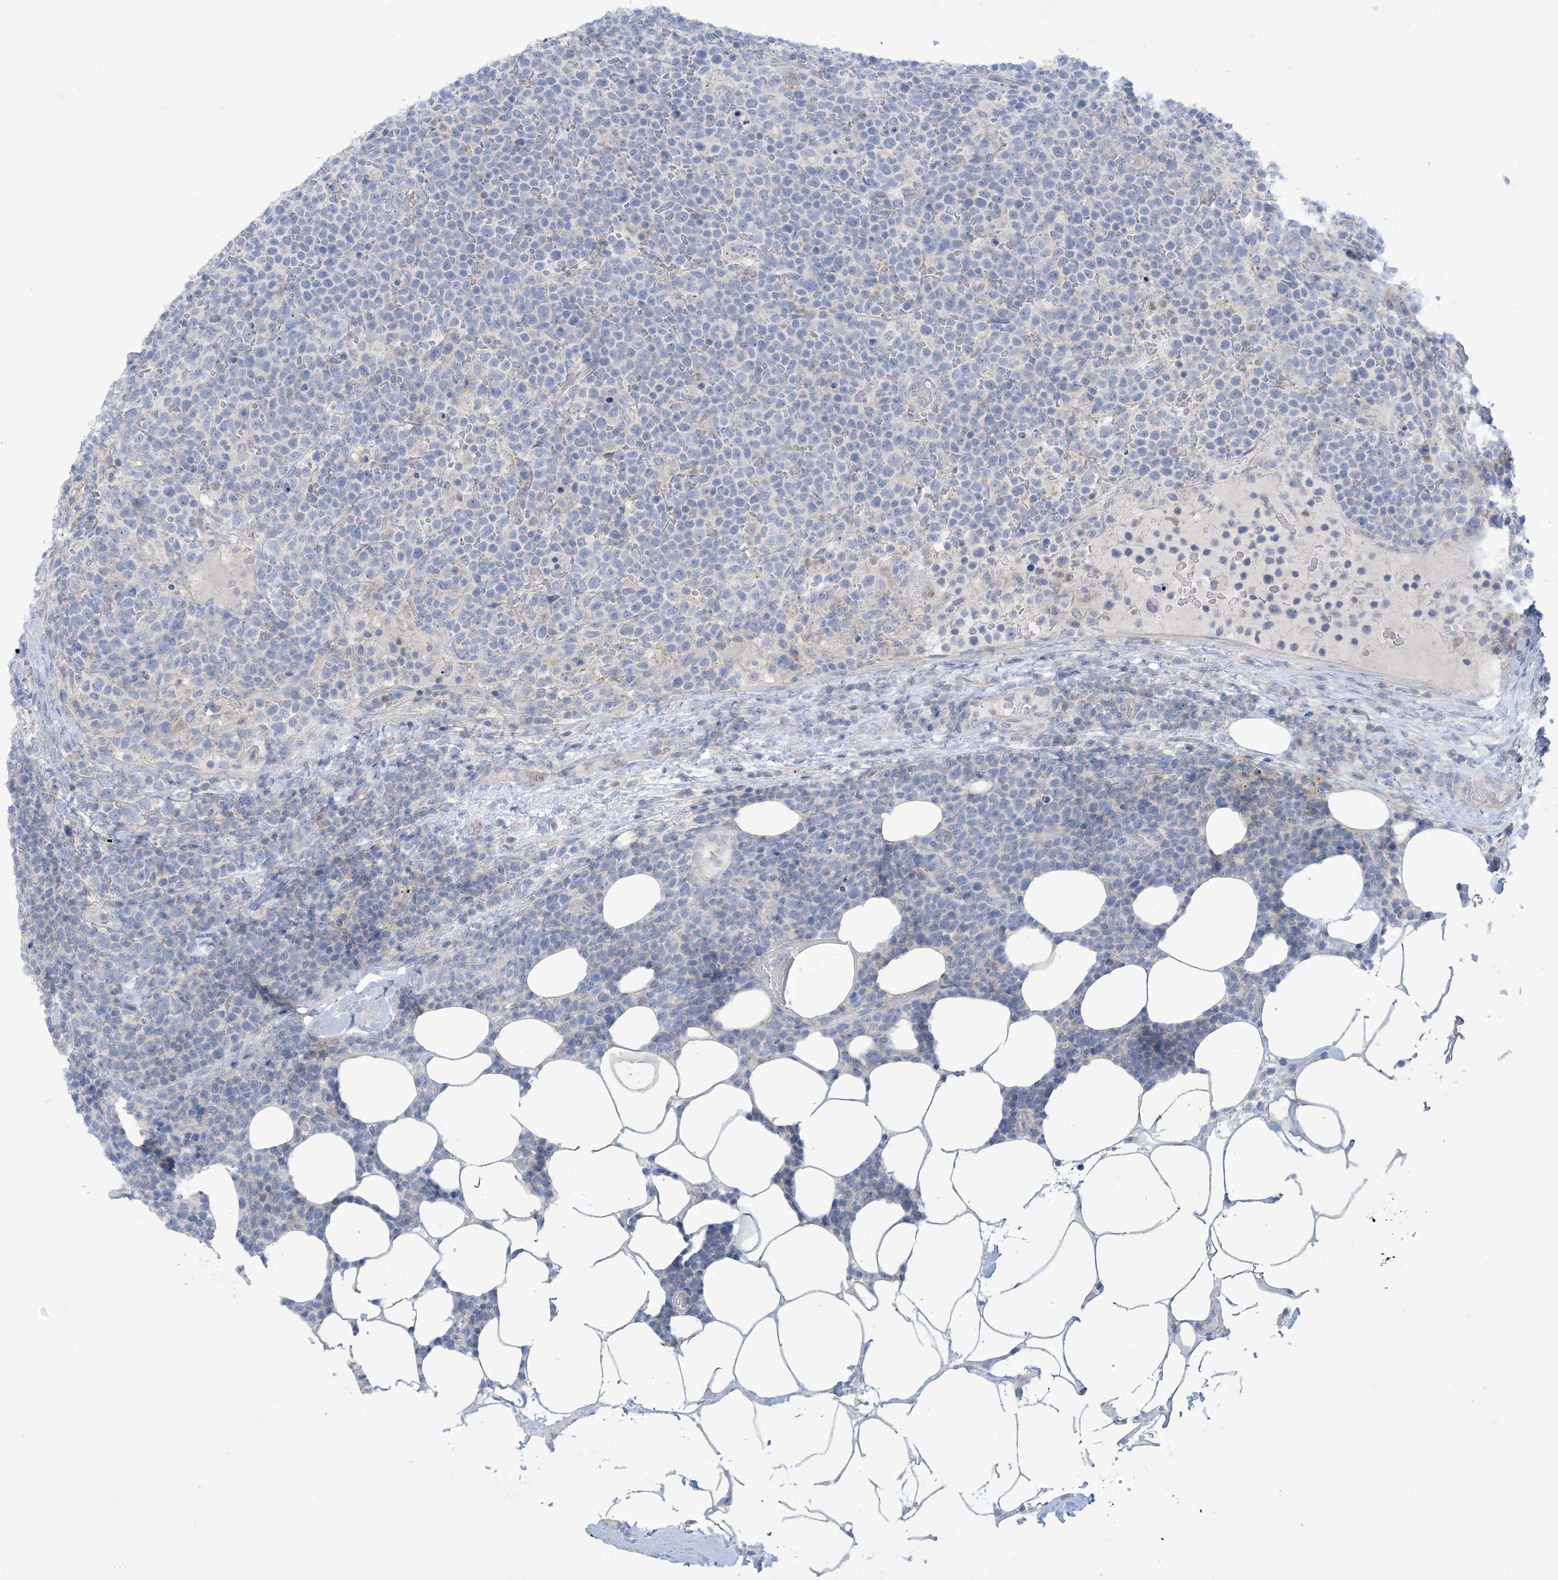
{"staining": {"intensity": "negative", "quantity": "none", "location": "none"}, "tissue": "lymphoma", "cell_type": "Tumor cells", "image_type": "cancer", "snomed": [{"axis": "morphology", "description": "Malignant lymphoma, non-Hodgkin's type, High grade"}, {"axis": "topography", "description": "Lymph node"}], "caption": "Micrograph shows no protein expression in tumor cells of high-grade malignant lymphoma, non-Hodgkin's type tissue.", "gene": "MTHFD2L", "patient": {"sex": "male", "age": 61}}